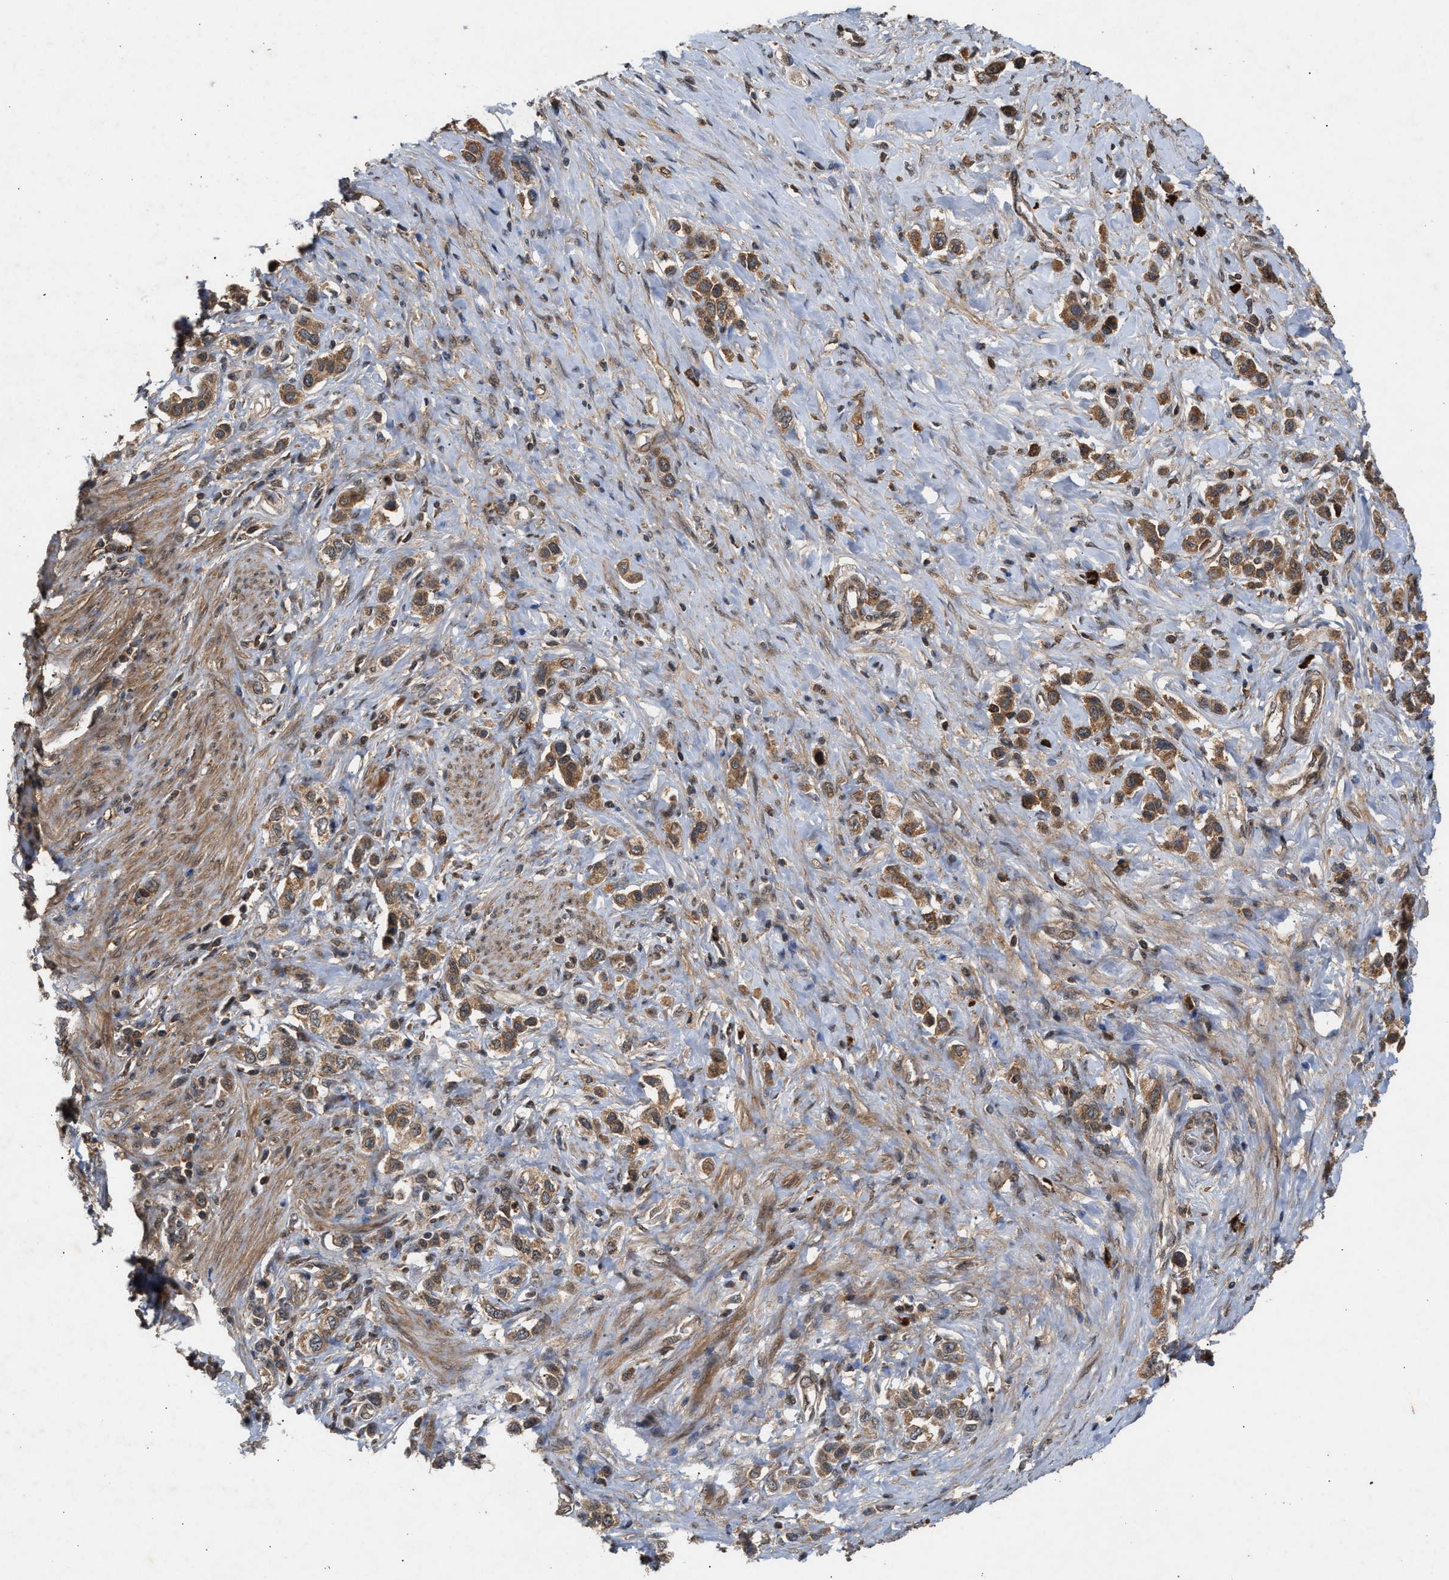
{"staining": {"intensity": "moderate", "quantity": ">75%", "location": "cytoplasmic/membranous"}, "tissue": "stomach cancer", "cell_type": "Tumor cells", "image_type": "cancer", "snomed": [{"axis": "morphology", "description": "Adenocarcinoma, NOS"}, {"axis": "topography", "description": "Stomach"}], "caption": "Immunohistochemistry (IHC) (DAB (3,3'-diaminobenzidine)) staining of human stomach cancer demonstrates moderate cytoplasmic/membranous protein staining in approximately >75% of tumor cells. (Stains: DAB in brown, nuclei in blue, Microscopy: brightfield microscopy at high magnification).", "gene": "RUSC2", "patient": {"sex": "female", "age": 65}}